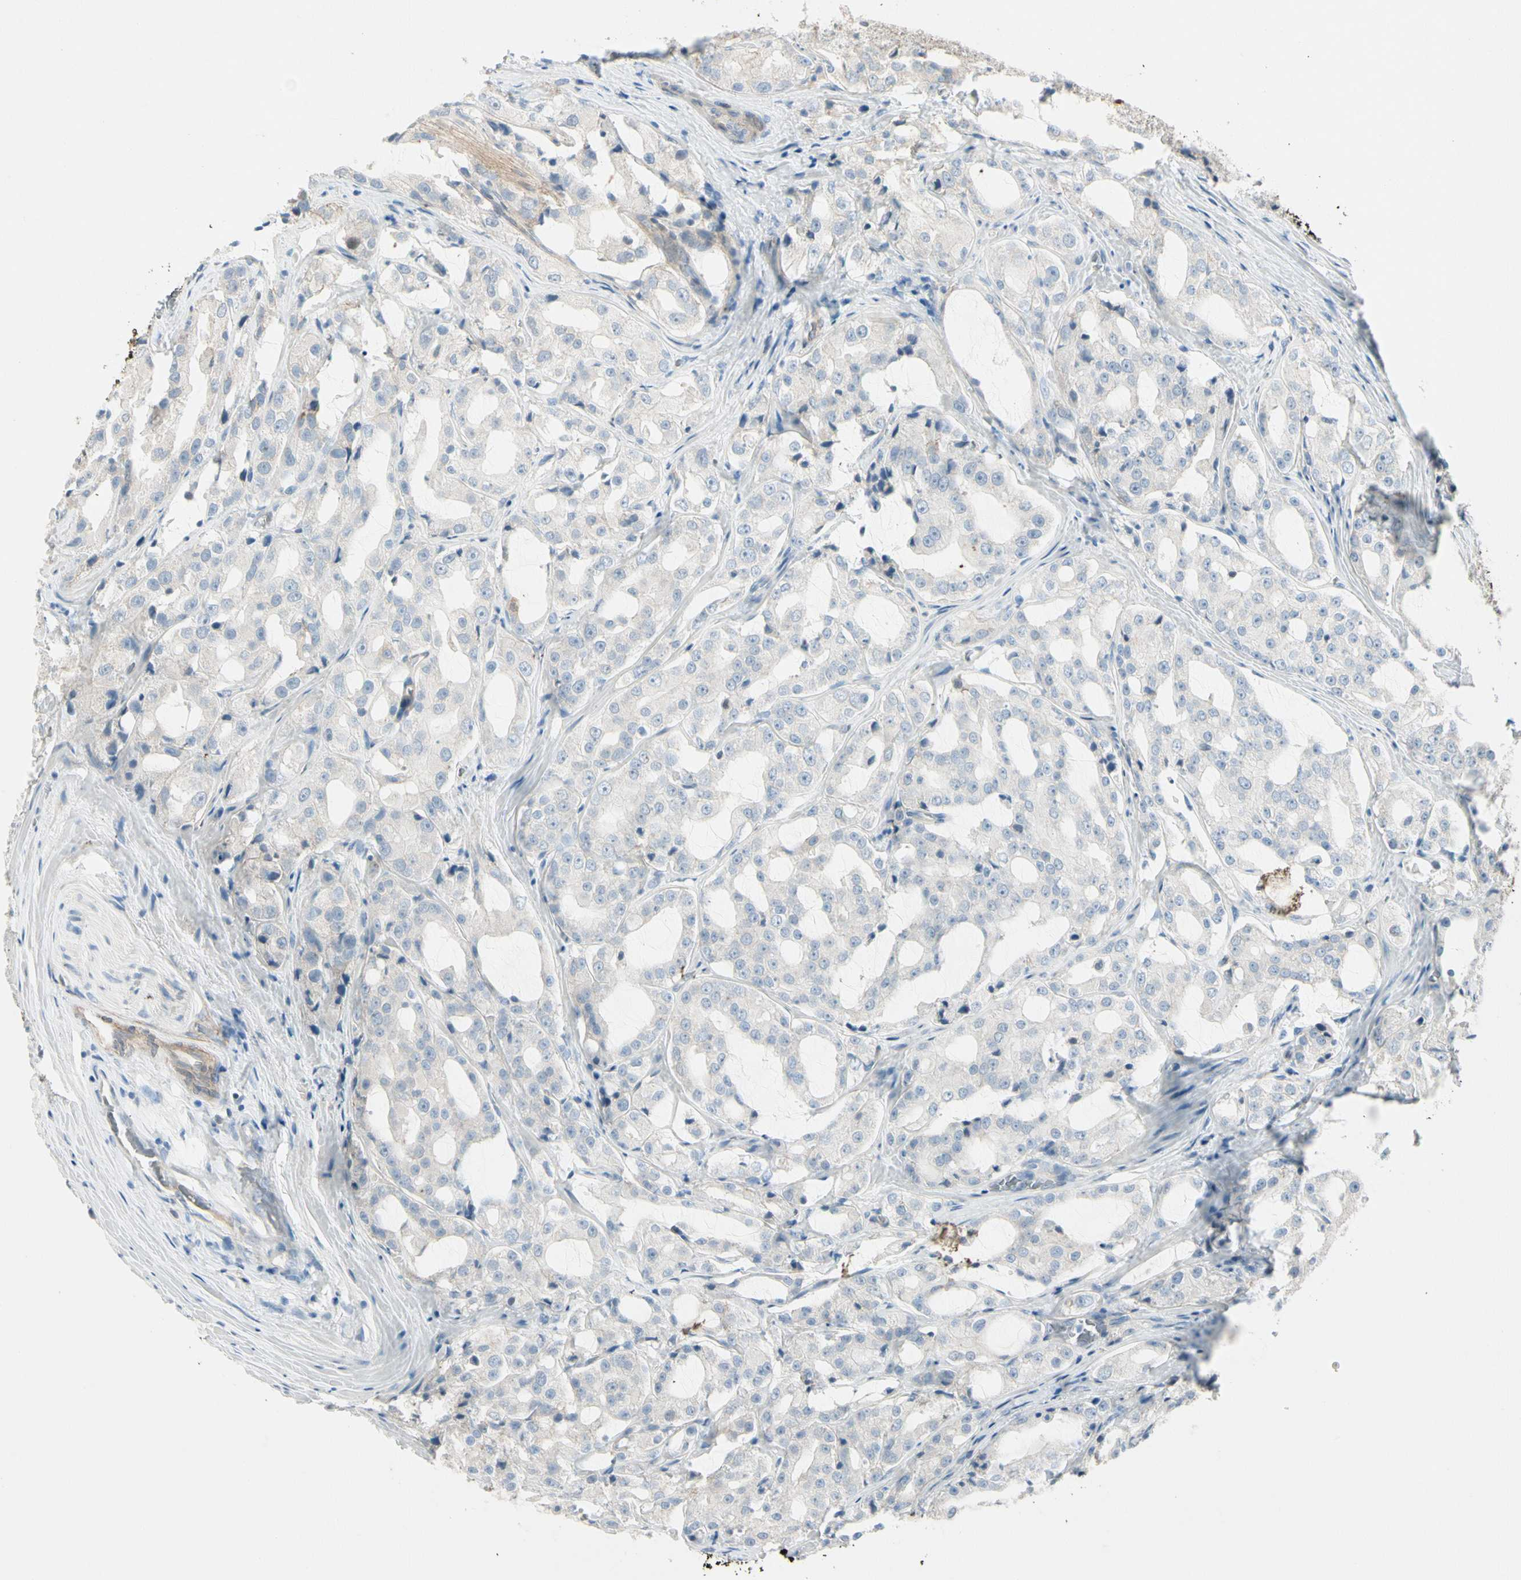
{"staining": {"intensity": "negative", "quantity": "none", "location": "none"}, "tissue": "prostate cancer", "cell_type": "Tumor cells", "image_type": "cancer", "snomed": [{"axis": "morphology", "description": "Adenocarcinoma, High grade"}, {"axis": "topography", "description": "Prostate"}], "caption": "Immunohistochemical staining of prostate cancer shows no significant staining in tumor cells.", "gene": "ITGA3", "patient": {"sex": "male", "age": 73}}